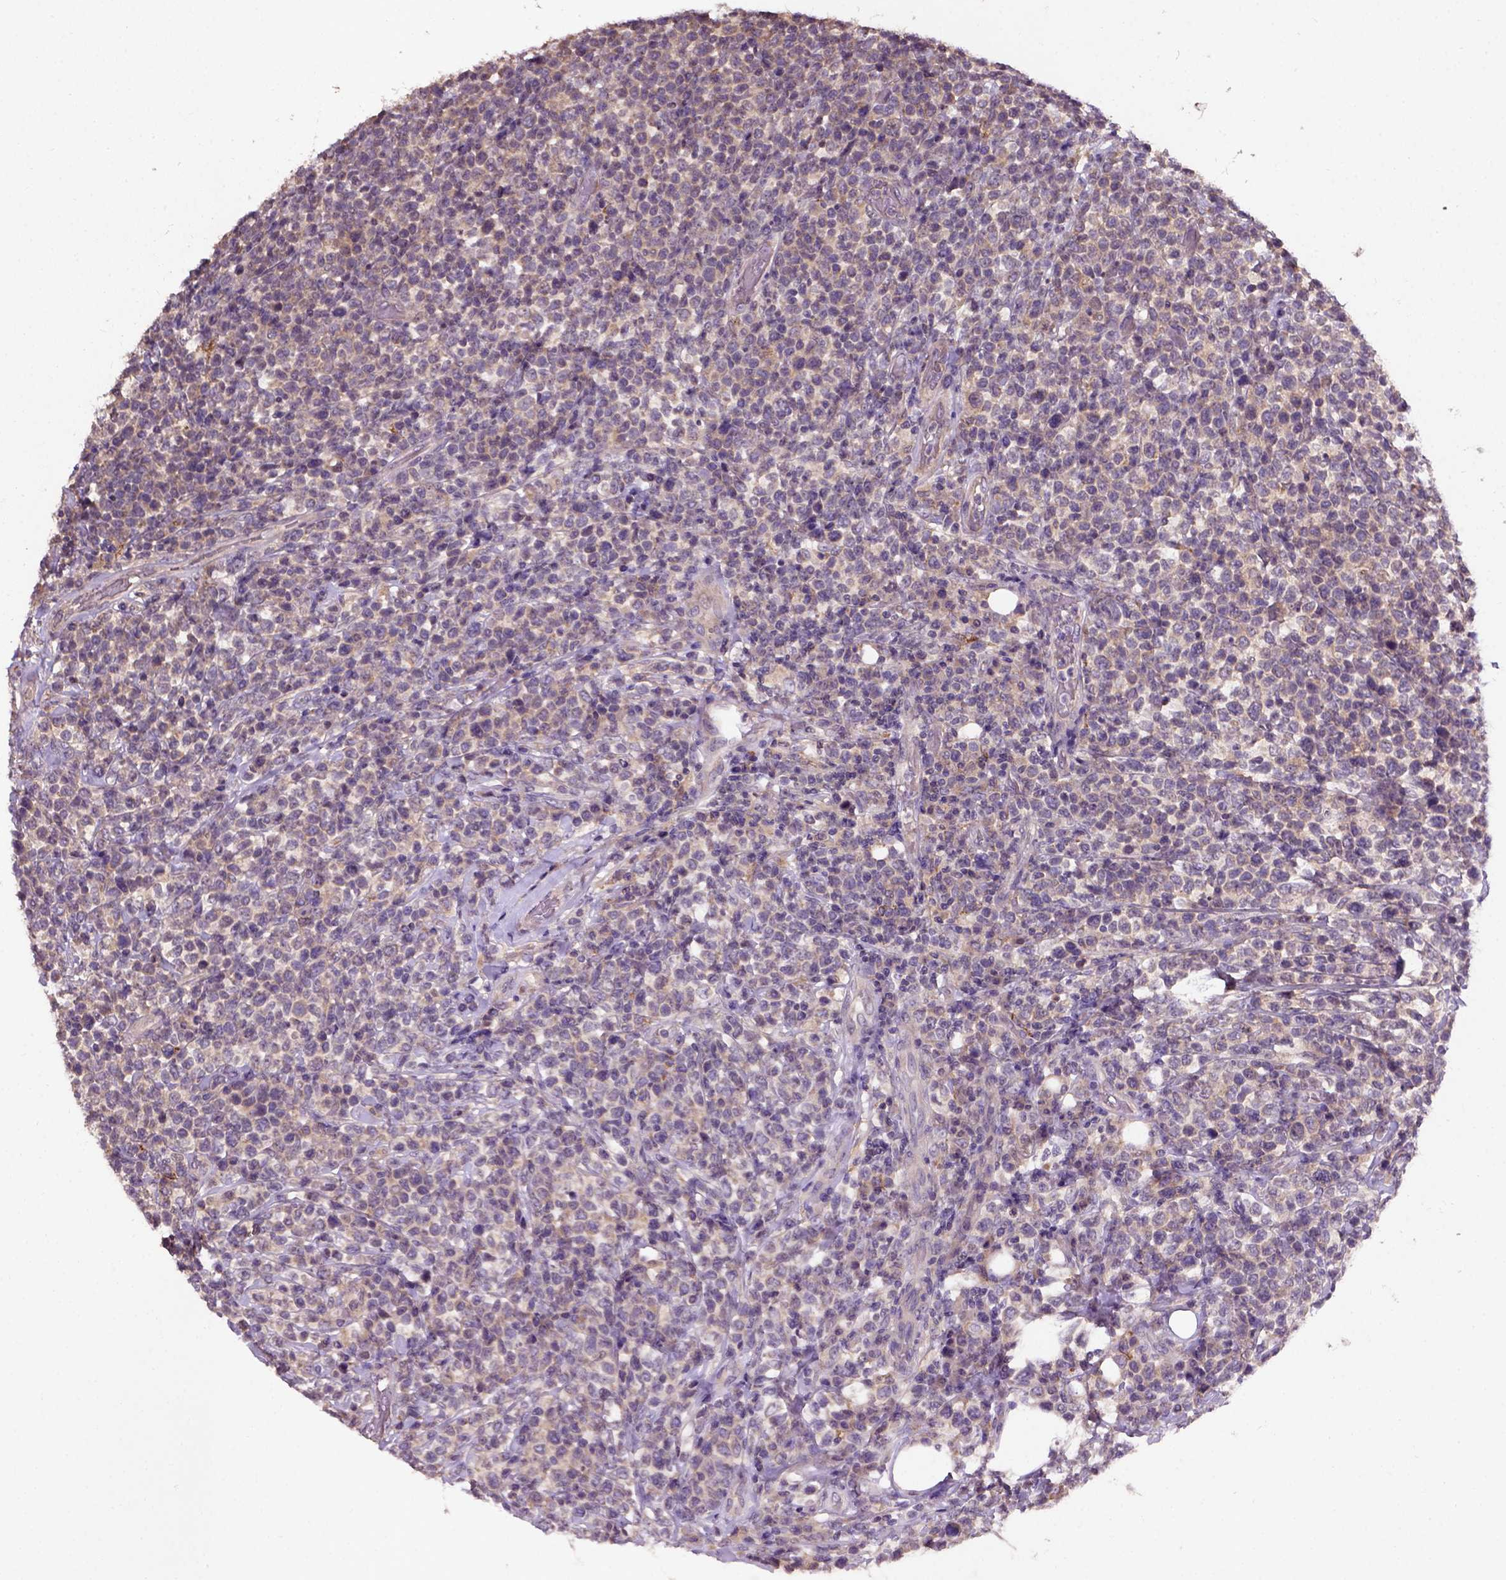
{"staining": {"intensity": "moderate", "quantity": ">75%", "location": "cytoplasmic/membranous"}, "tissue": "lymphoma", "cell_type": "Tumor cells", "image_type": "cancer", "snomed": [{"axis": "morphology", "description": "Malignant lymphoma, non-Hodgkin's type, High grade"}, {"axis": "topography", "description": "Soft tissue"}], "caption": "DAB (3,3'-diaminobenzidine) immunohistochemical staining of lymphoma displays moderate cytoplasmic/membranous protein positivity in about >75% of tumor cells. Using DAB (brown) and hematoxylin (blue) stains, captured at high magnification using brightfield microscopy.", "gene": "KBTBD8", "patient": {"sex": "female", "age": 56}}